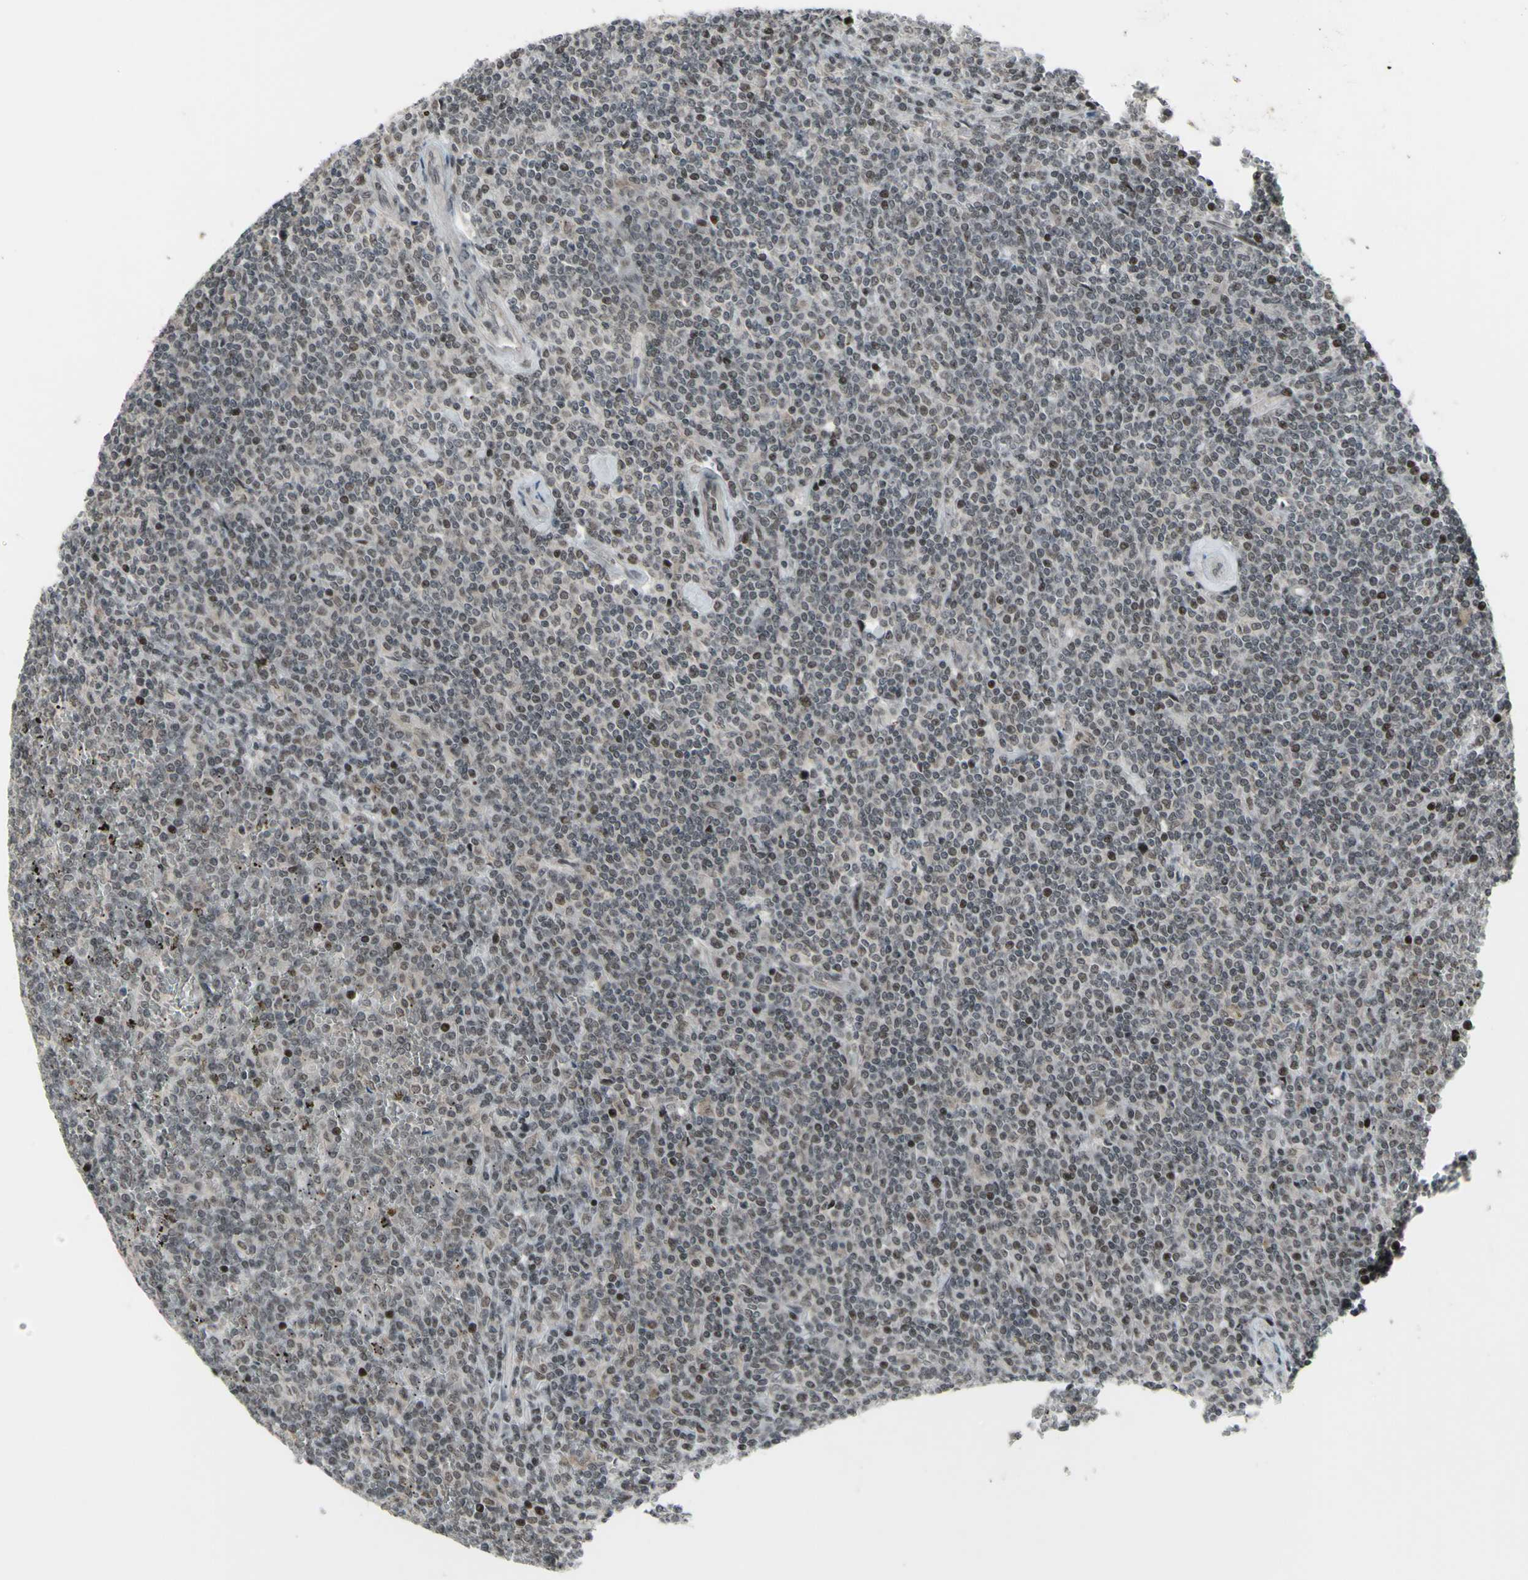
{"staining": {"intensity": "moderate", "quantity": "<25%", "location": "nuclear"}, "tissue": "lymphoma", "cell_type": "Tumor cells", "image_type": "cancer", "snomed": [{"axis": "morphology", "description": "Malignant lymphoma, non-Hodgkin's type, Low grade"}, {"axis": "topography", "description": "Spleen"}], "caption": "This micrograph exhibits IHC staining of lymphoma, with low moderate nuclear staining in approximately <25% of tumor cells.", "gene": "SUPT6H", "patient": {"sex": "female", "age": 19}}